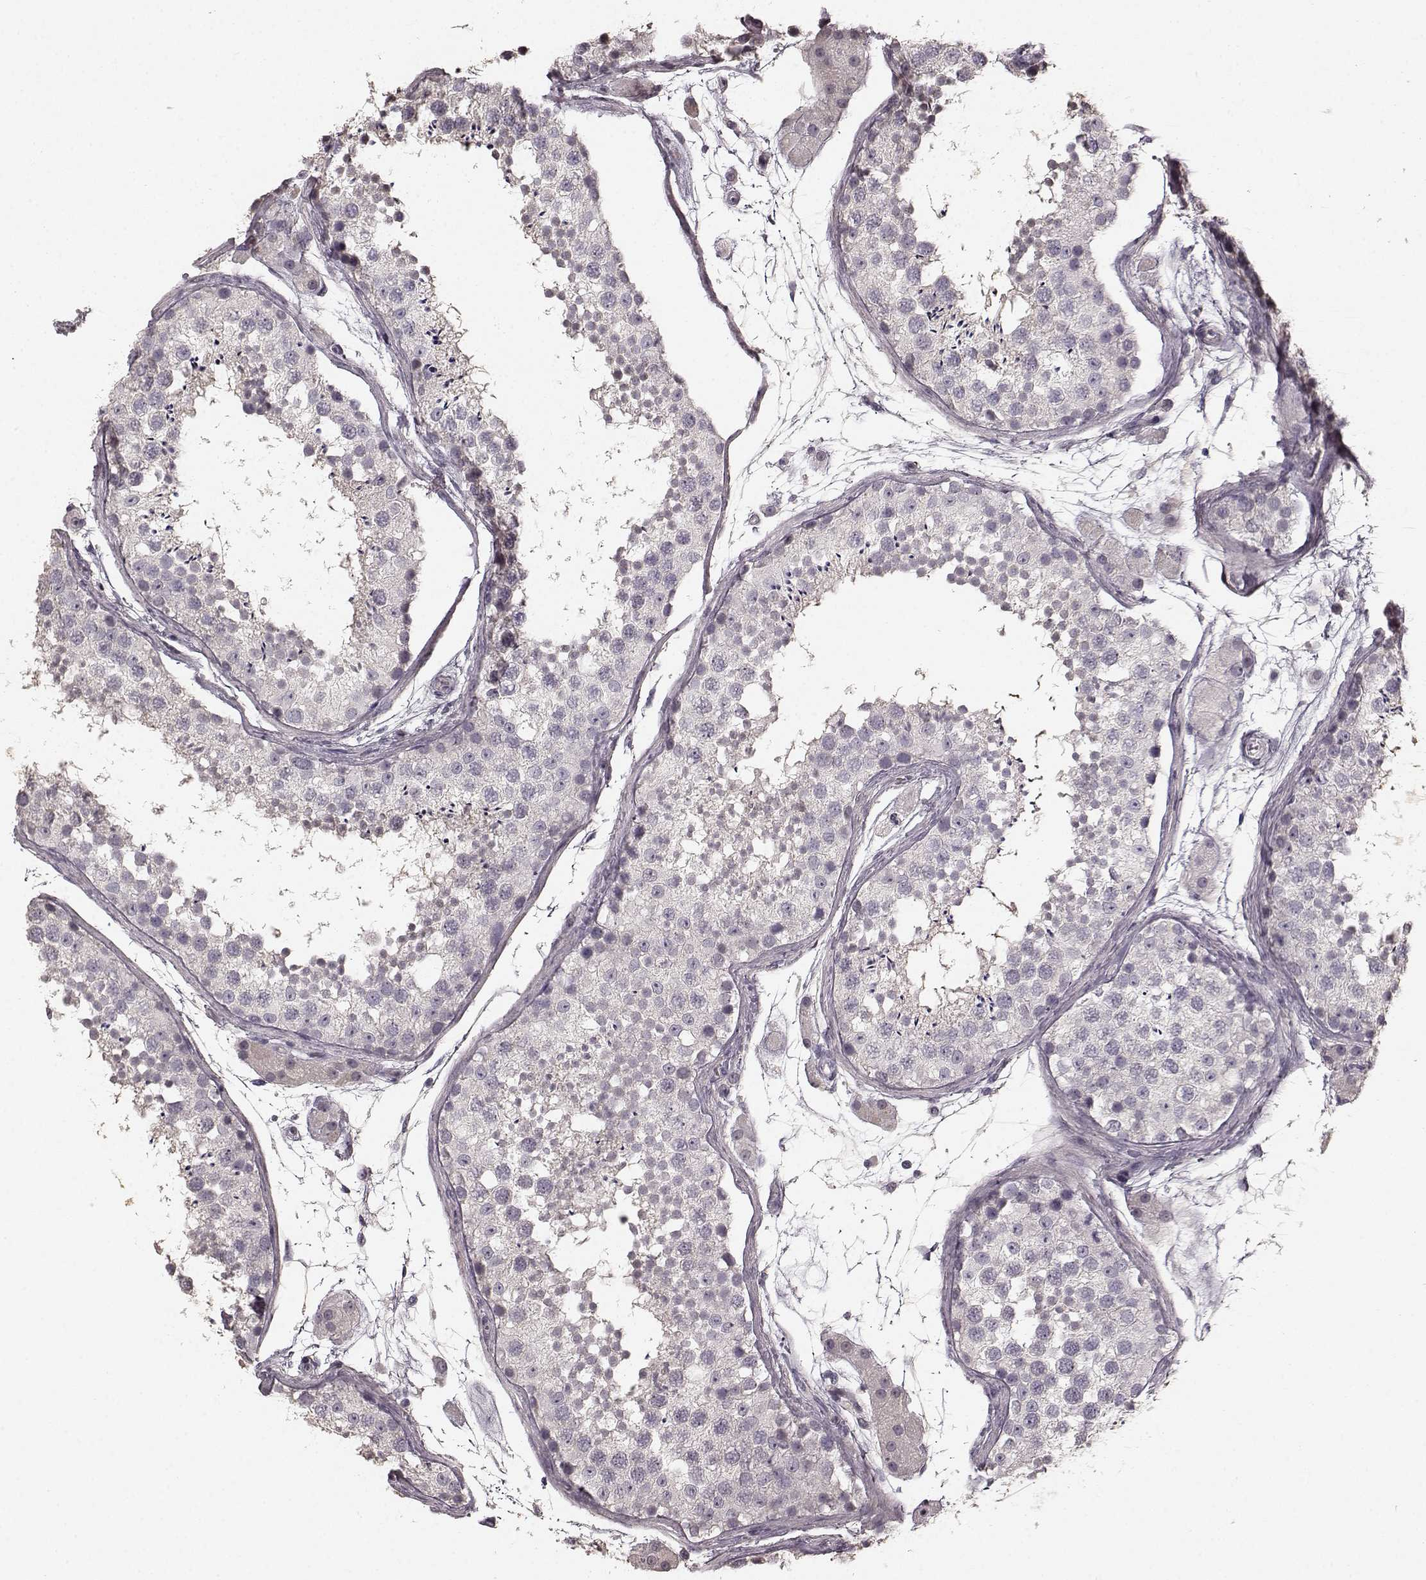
{"staining": {"intensity": "negative", "quantity": "none", "location": "none"}, "tissue": "testis", "cell_type": "Cells in seminiferous ducts", "image_type": "normal", "snomed": [{"axis": "morphology", "description": "Normal tissue, NOS"}, {"axis": "topography", "description": "Testis"}], "caption": "Immunohistochemistry image of unremarkable testis stained for a protein (brown), which exhibits no expression in cells in seminiferous ducts.", "gene": "RIT2", "patient": {"sex": "male", "age": 41}}